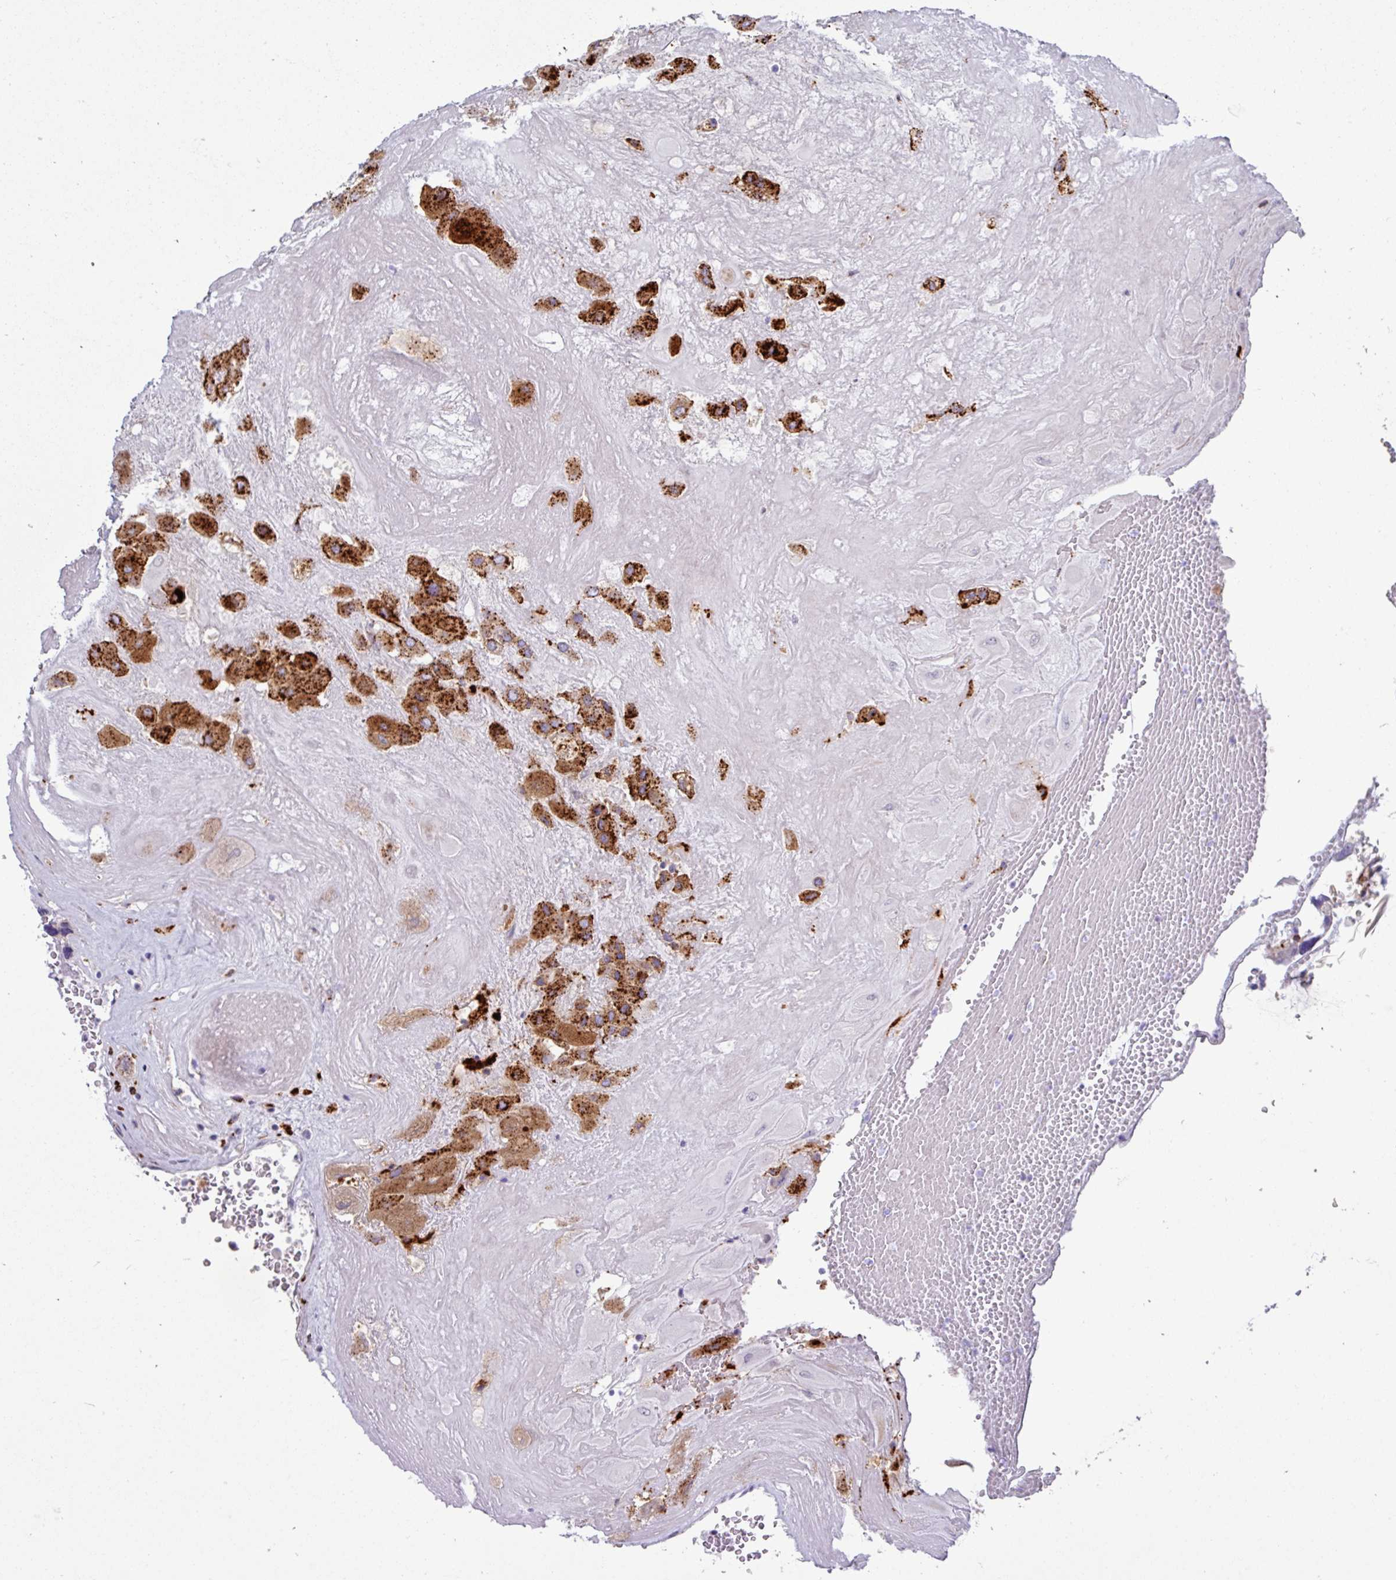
{"staining": {"intensity": "strong", "quantity": ">75%", "location": "cytoplasmic/membranous"}, "tissue": "placenta", "cell_type": "Decidual cells", "image_type": "normal", "snomed": [{"axis": "morphology", "description": "Normal tissue, NOS"}, {"axis": "topography", "description": "Placenta"}], "caption": "Strong cytoplasmic/membranous positivity for a protein is appreciated in about >75% of decidual cells of unremarkable placenta using IHC.", "gene": "AMIGO2", "patient": {"sex": "female", "age": 32}}